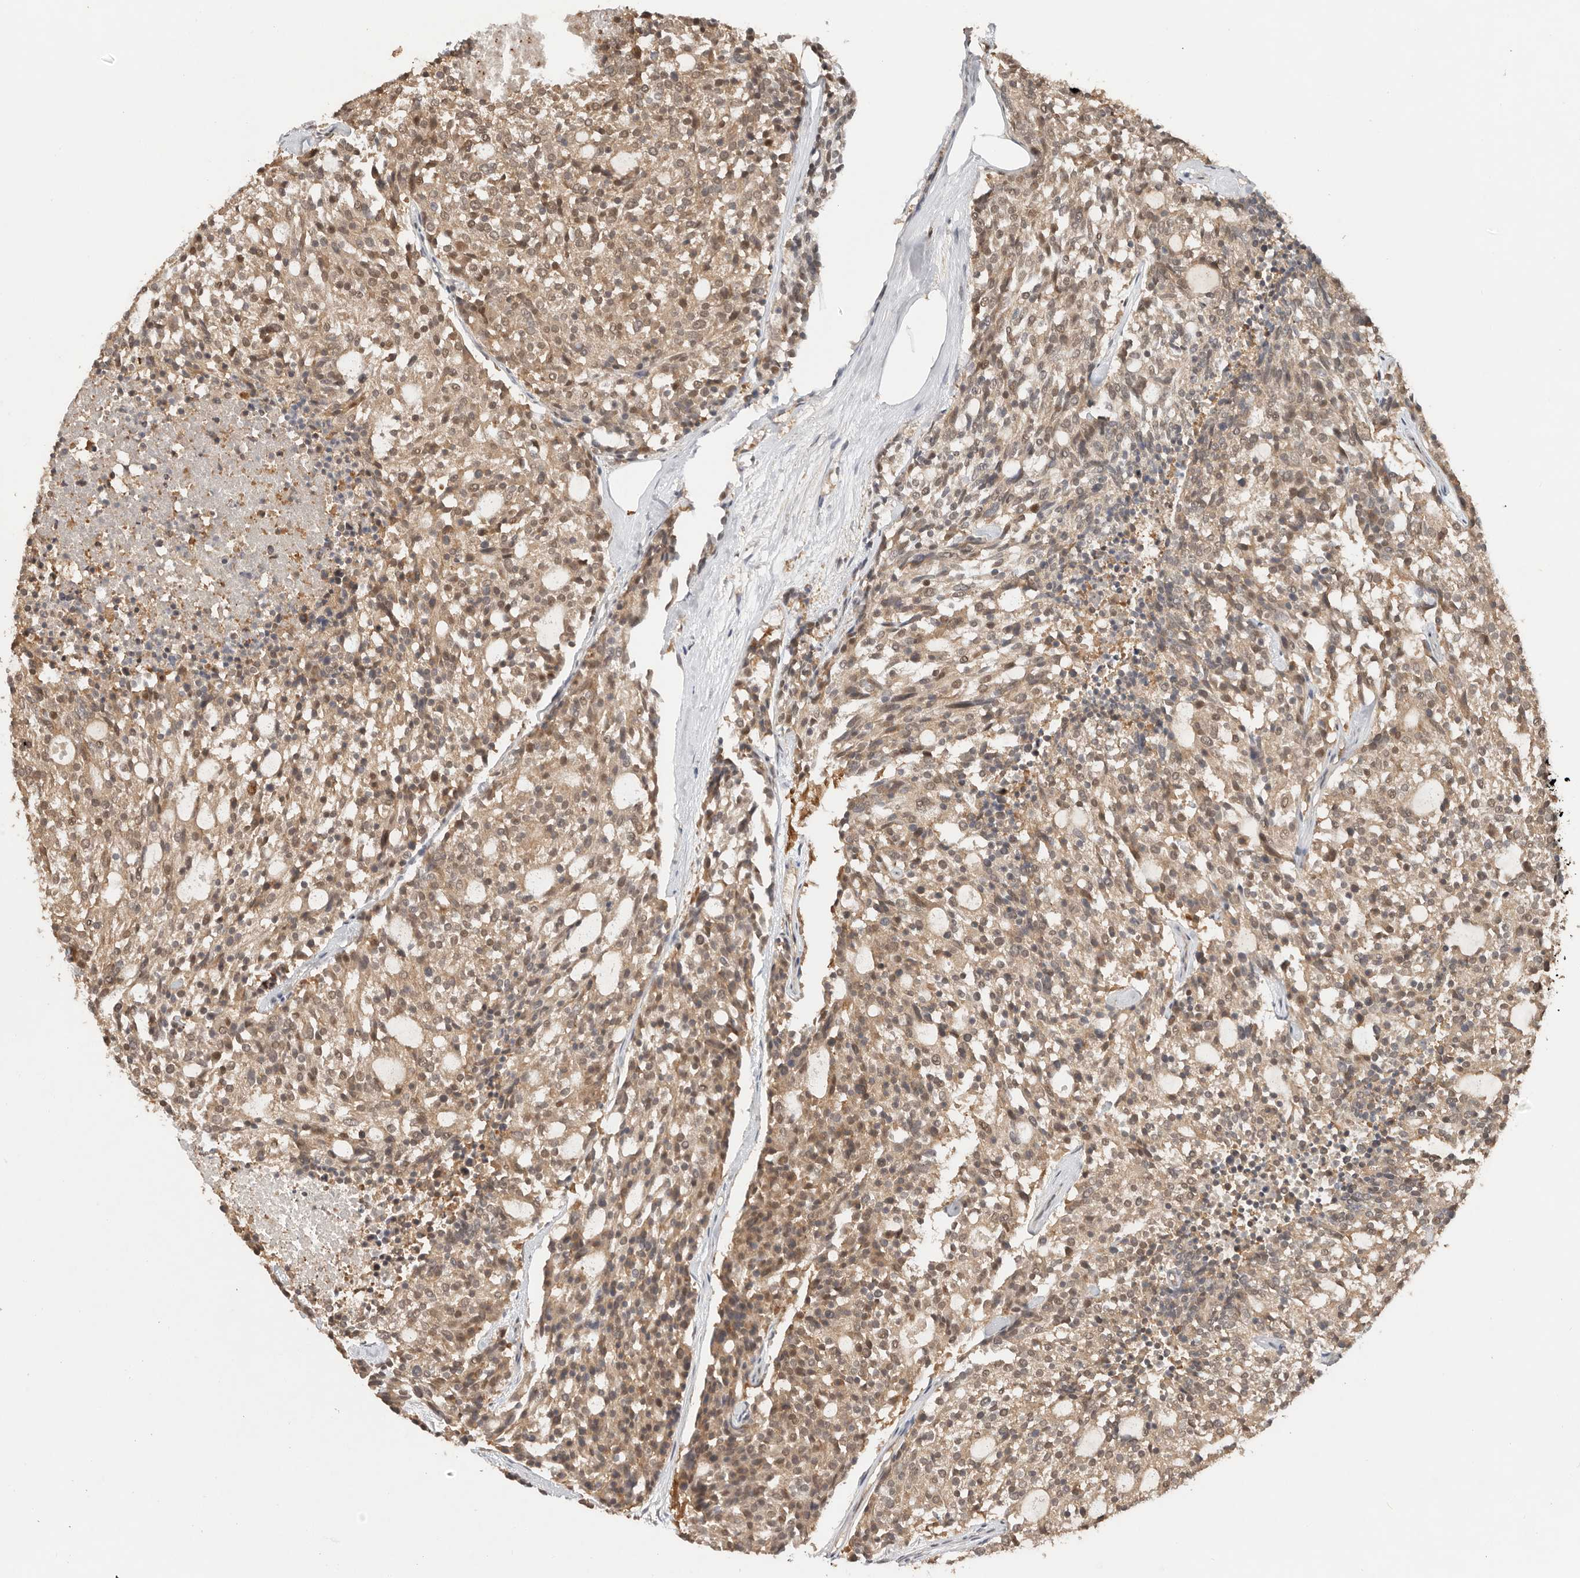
{"staining": {"intensity": "weak", "quantity": ">75%", "location": "cytoplasmic/membranous,nuclear"}, "tissue": "carcinoid", "cell_type": "Tumor cells", "image_type": "cancer", "snomed": [{"axis": "morphology", "description": "Carcinoid, malignant, NOS"}, {"axis": "topography", "description": "Pancreas"}], "caption": "Immunohistochemistry (IHC) (DAB (3,3'-diaminobenzidine)) staining of human carcinoid reveals weak cytoplasmic/membranous and nuclear protein staining in about >75% of tumor cells.", "gene": "PSMA5", "patient": {"sex": "female", "age": 54}}